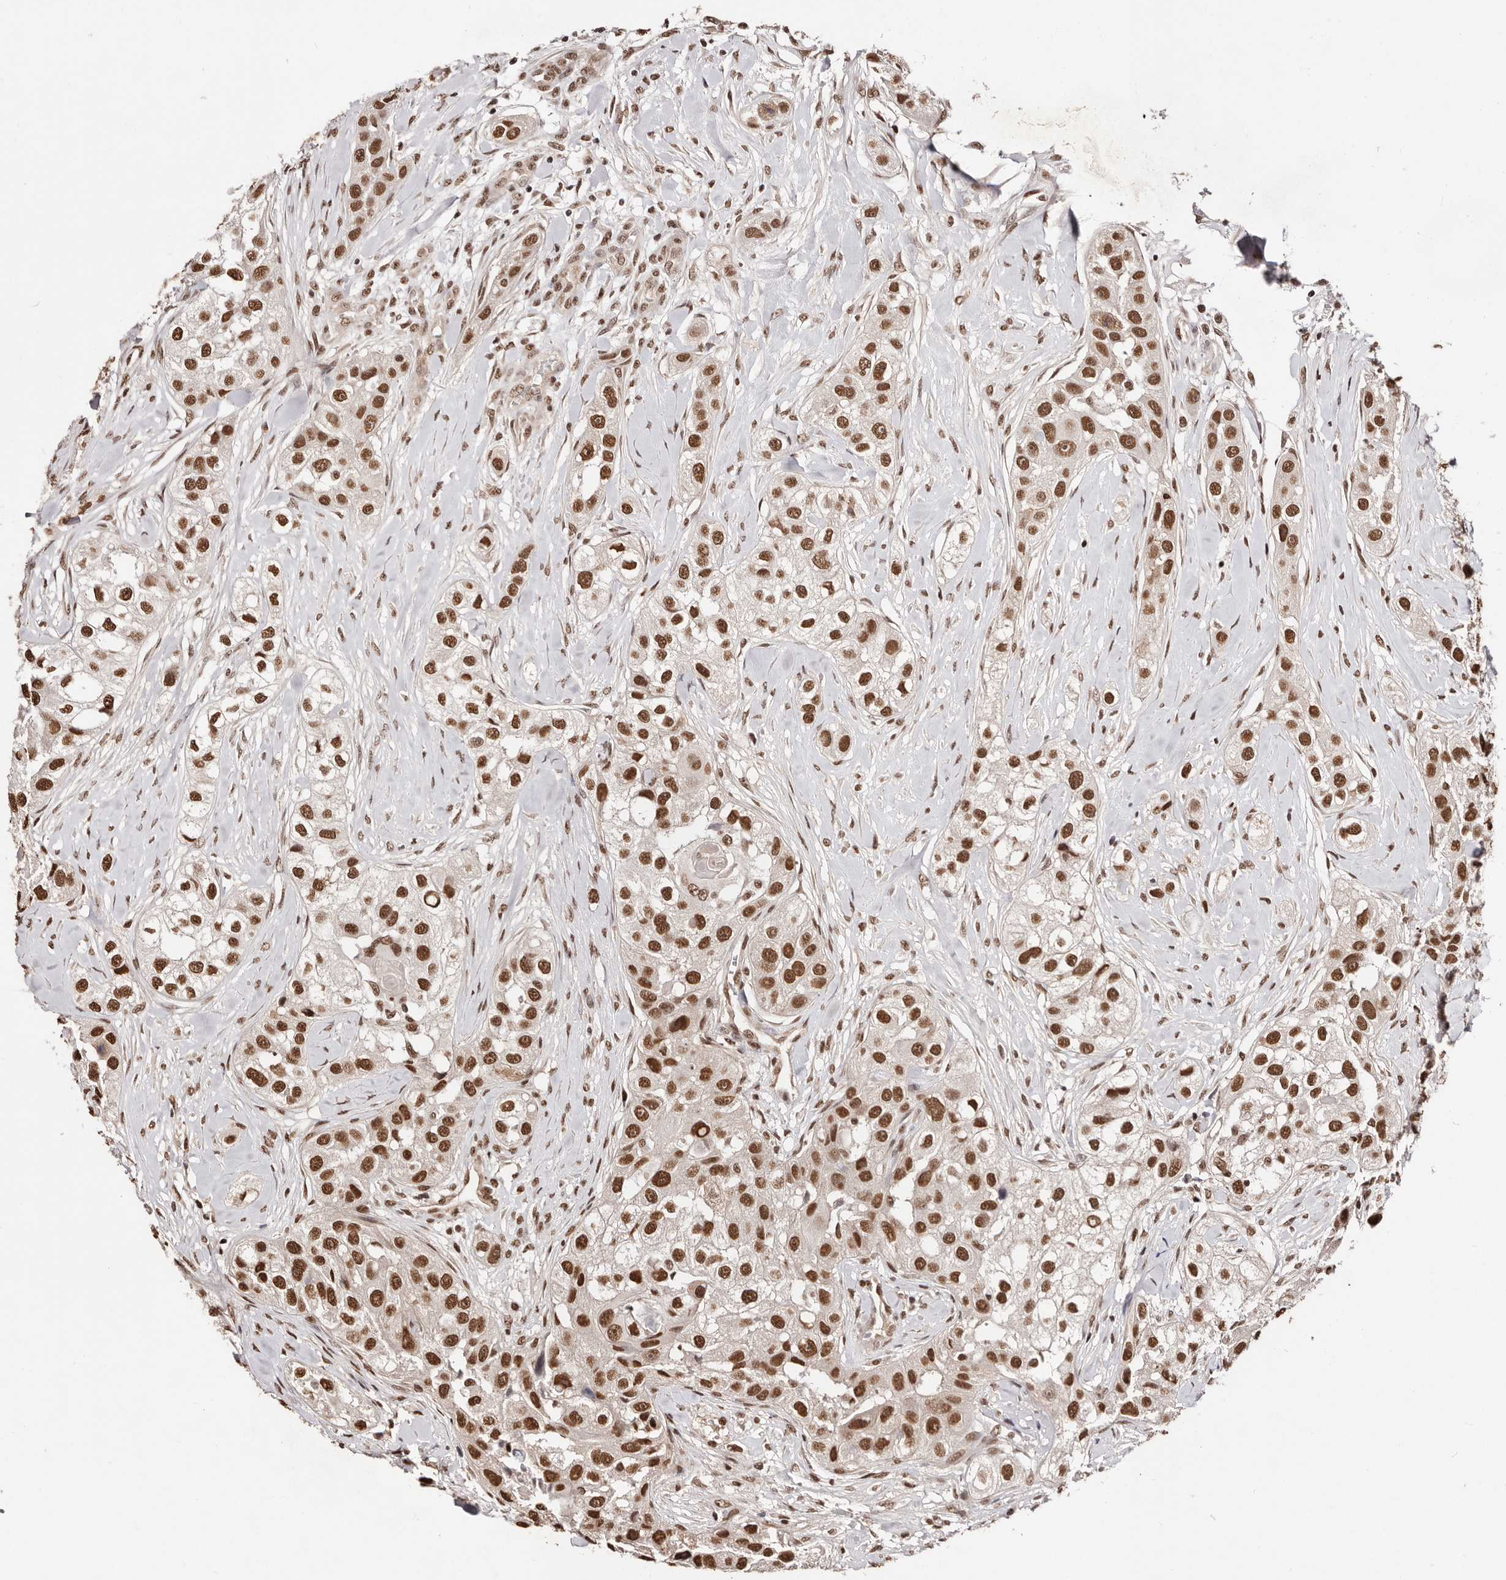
{"staining": {"intensity": "strong", "quantity": ">75%", "location": "nuclear"}, "tissue": "head and neck cancer", "cell_type": "Tumor cells", "image_type": "cancer", "snomed": [{"axis": "morphology", "description": "Normal tissue, NOS"}, {"axis": "morphology", "description": "Squamous cell carcinoma, NOS"}, {"axis": "topography", "description": "Skeletal muscle"}, {"axis": "topography", "description": "Head-Neck"}], "caption": "Protein staining of head and neck cancer tissue shows strong nuclear staining in approximately >75% of tumor cells.", "gene": "BICRAL", "patient": {"sex": "male", "age": 51}}